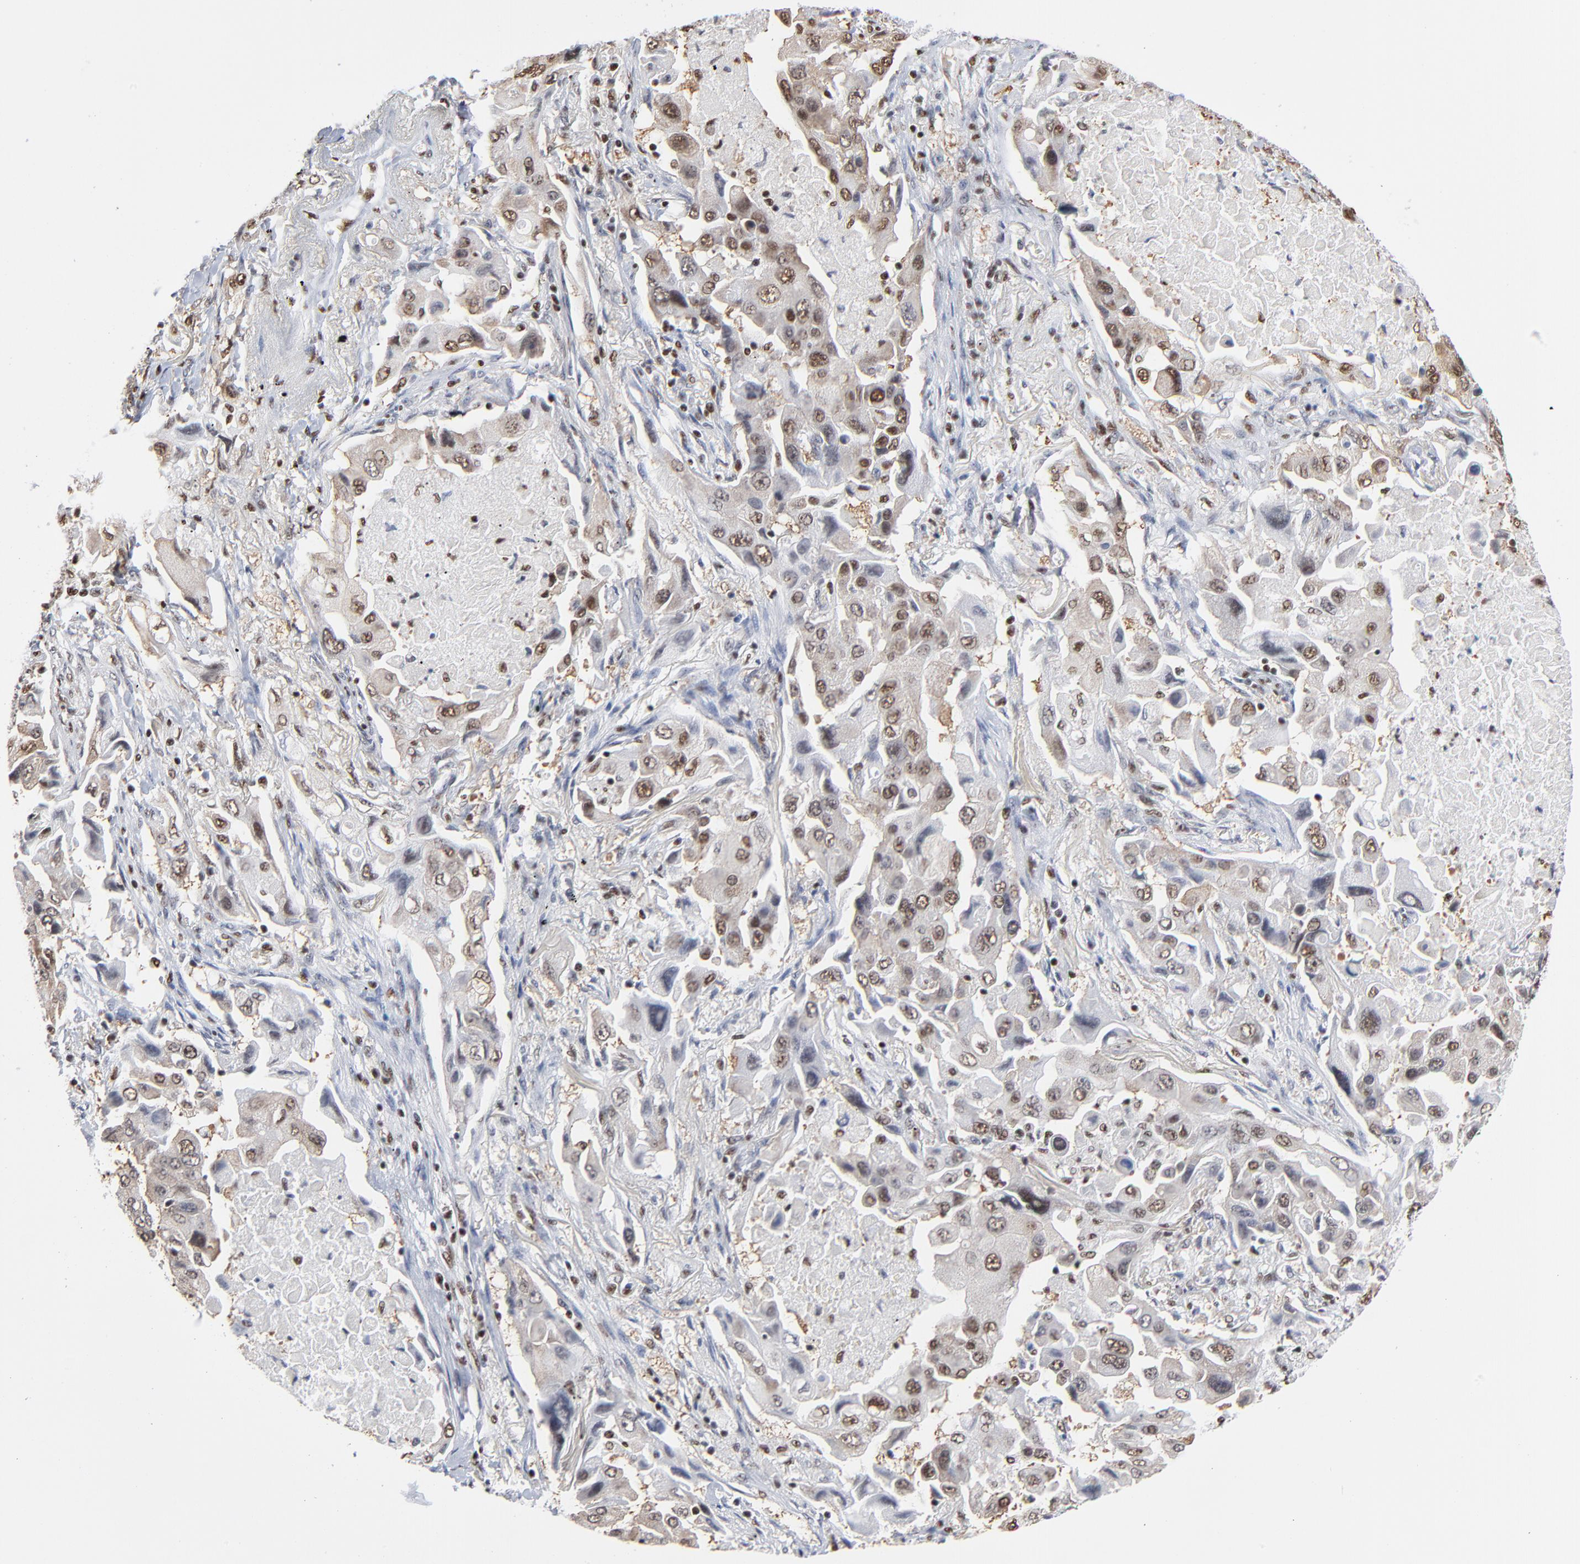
{"staining": {"intensity": "moderate", "quantity": ">75%", "location": "cytoplasmic/membranous"}, "tissue": "lung cancer", "cell_type": "Tumor cells", "image_type": "cancer", "snomed": [{"axis": "morphology", "description": "Adenocarcinoma, NOS"}, {"axis": "topography", "description": "Lung"}], "caption": "Moderate cytoplasmic/membranous protein positivity is seen in approximately >75% of tumor cells in lung cancer (adenocarcinoma).", "gene": "CREB1", "patient": {"sex": "female", "age": 65}}